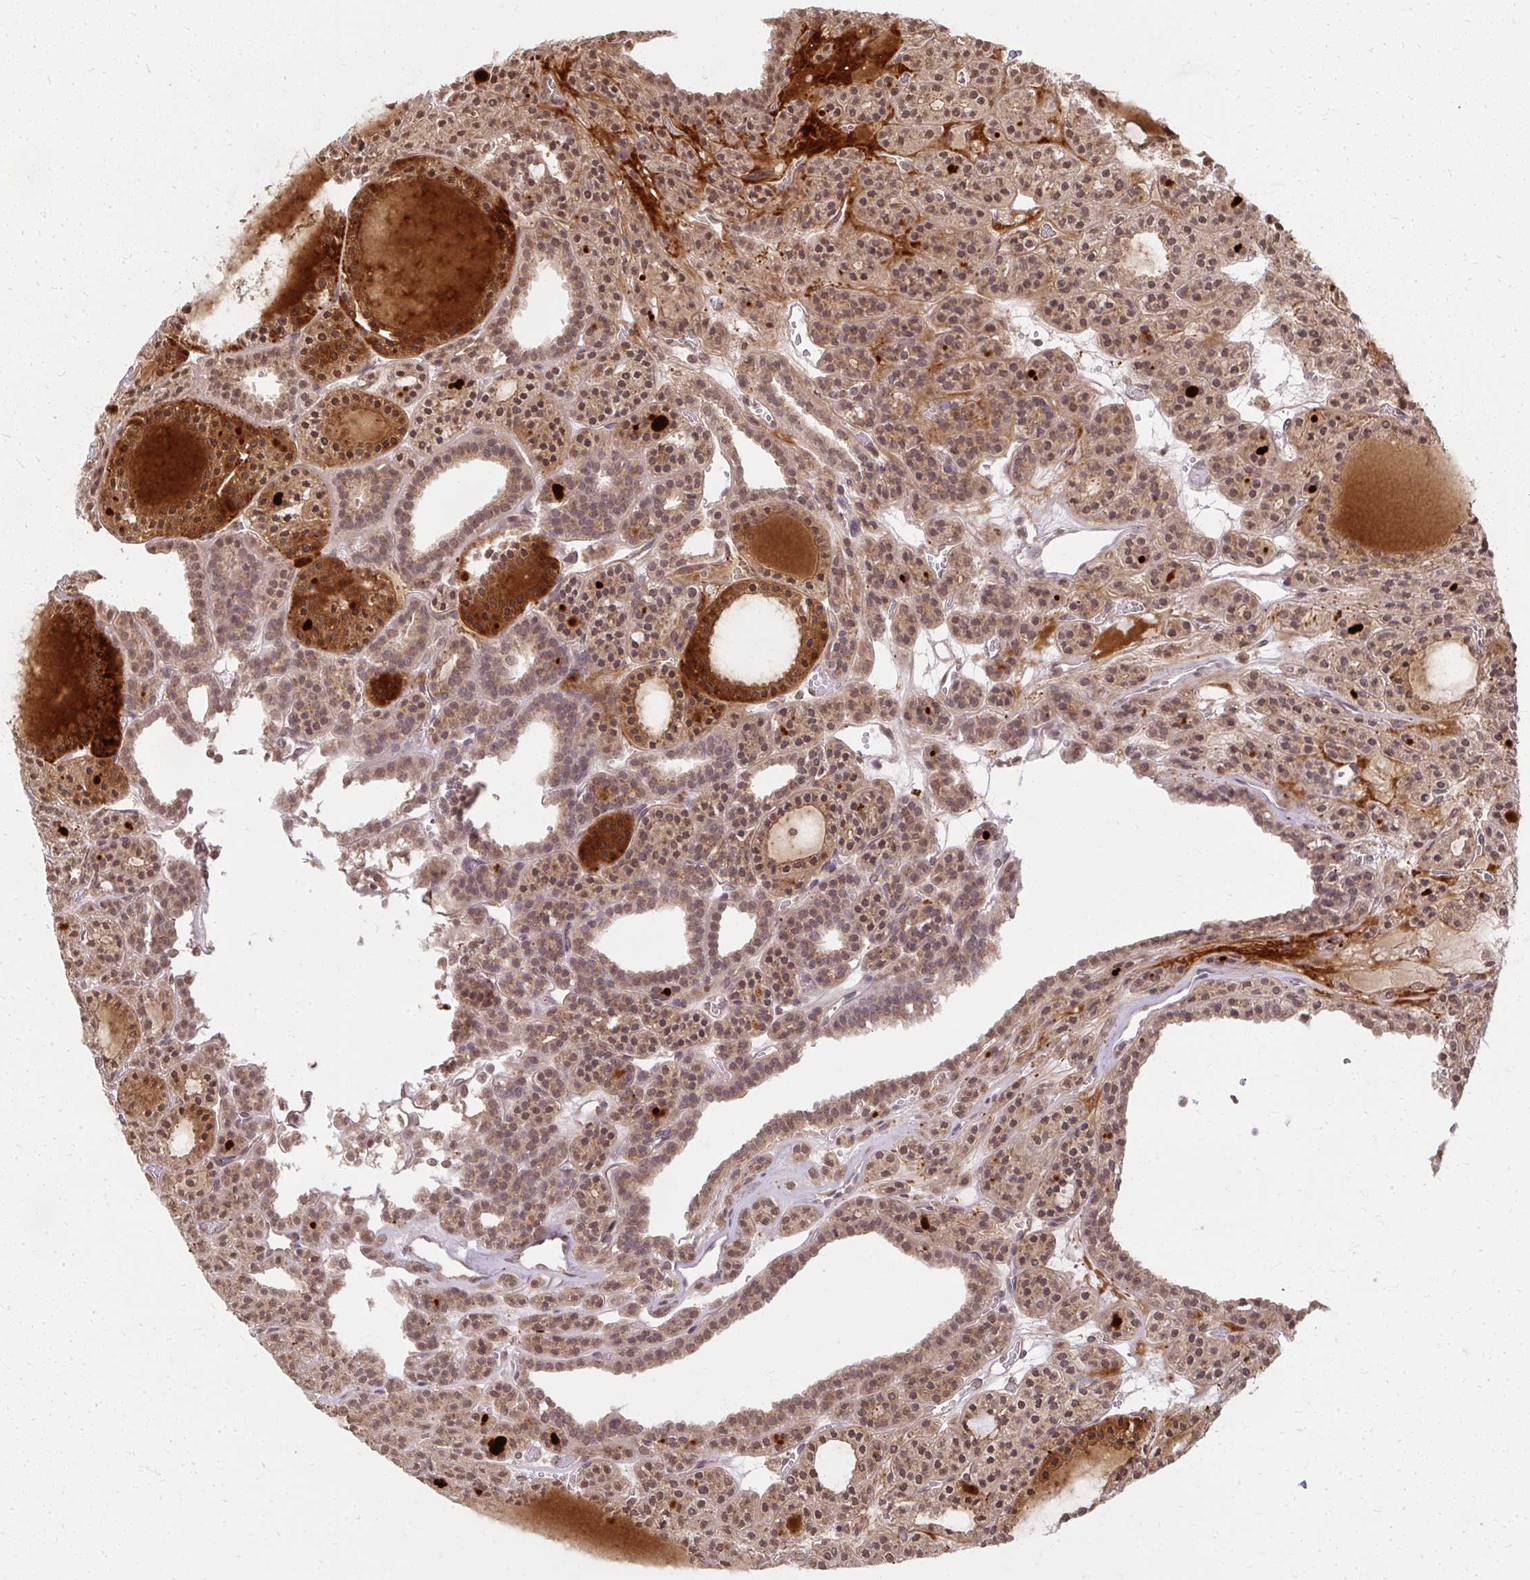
{"staining": {"intensity": "moderate", "quantity": ">75%", "location": "cytoplasmic/membranous,nuclear"}, "tissue": "thyroid cancer", "cell_type": "Tumor cells", "image_type": "cancer", "snomed": [{"axis": "morphology", "description": "Follicular adenoma carcinoma, NOS"}, {"axis": "topography", "description": "Thyroid gland"}], "caption": "DAB immunohistochemical staining of human thyroid follicular adenoma carcinoma displays moderate cytoplasmic/membranous and nuclear protein staining in about >75% of tumor cells.", "gene": "LARS2", "patient": {"sex": "female", "age": 63}}